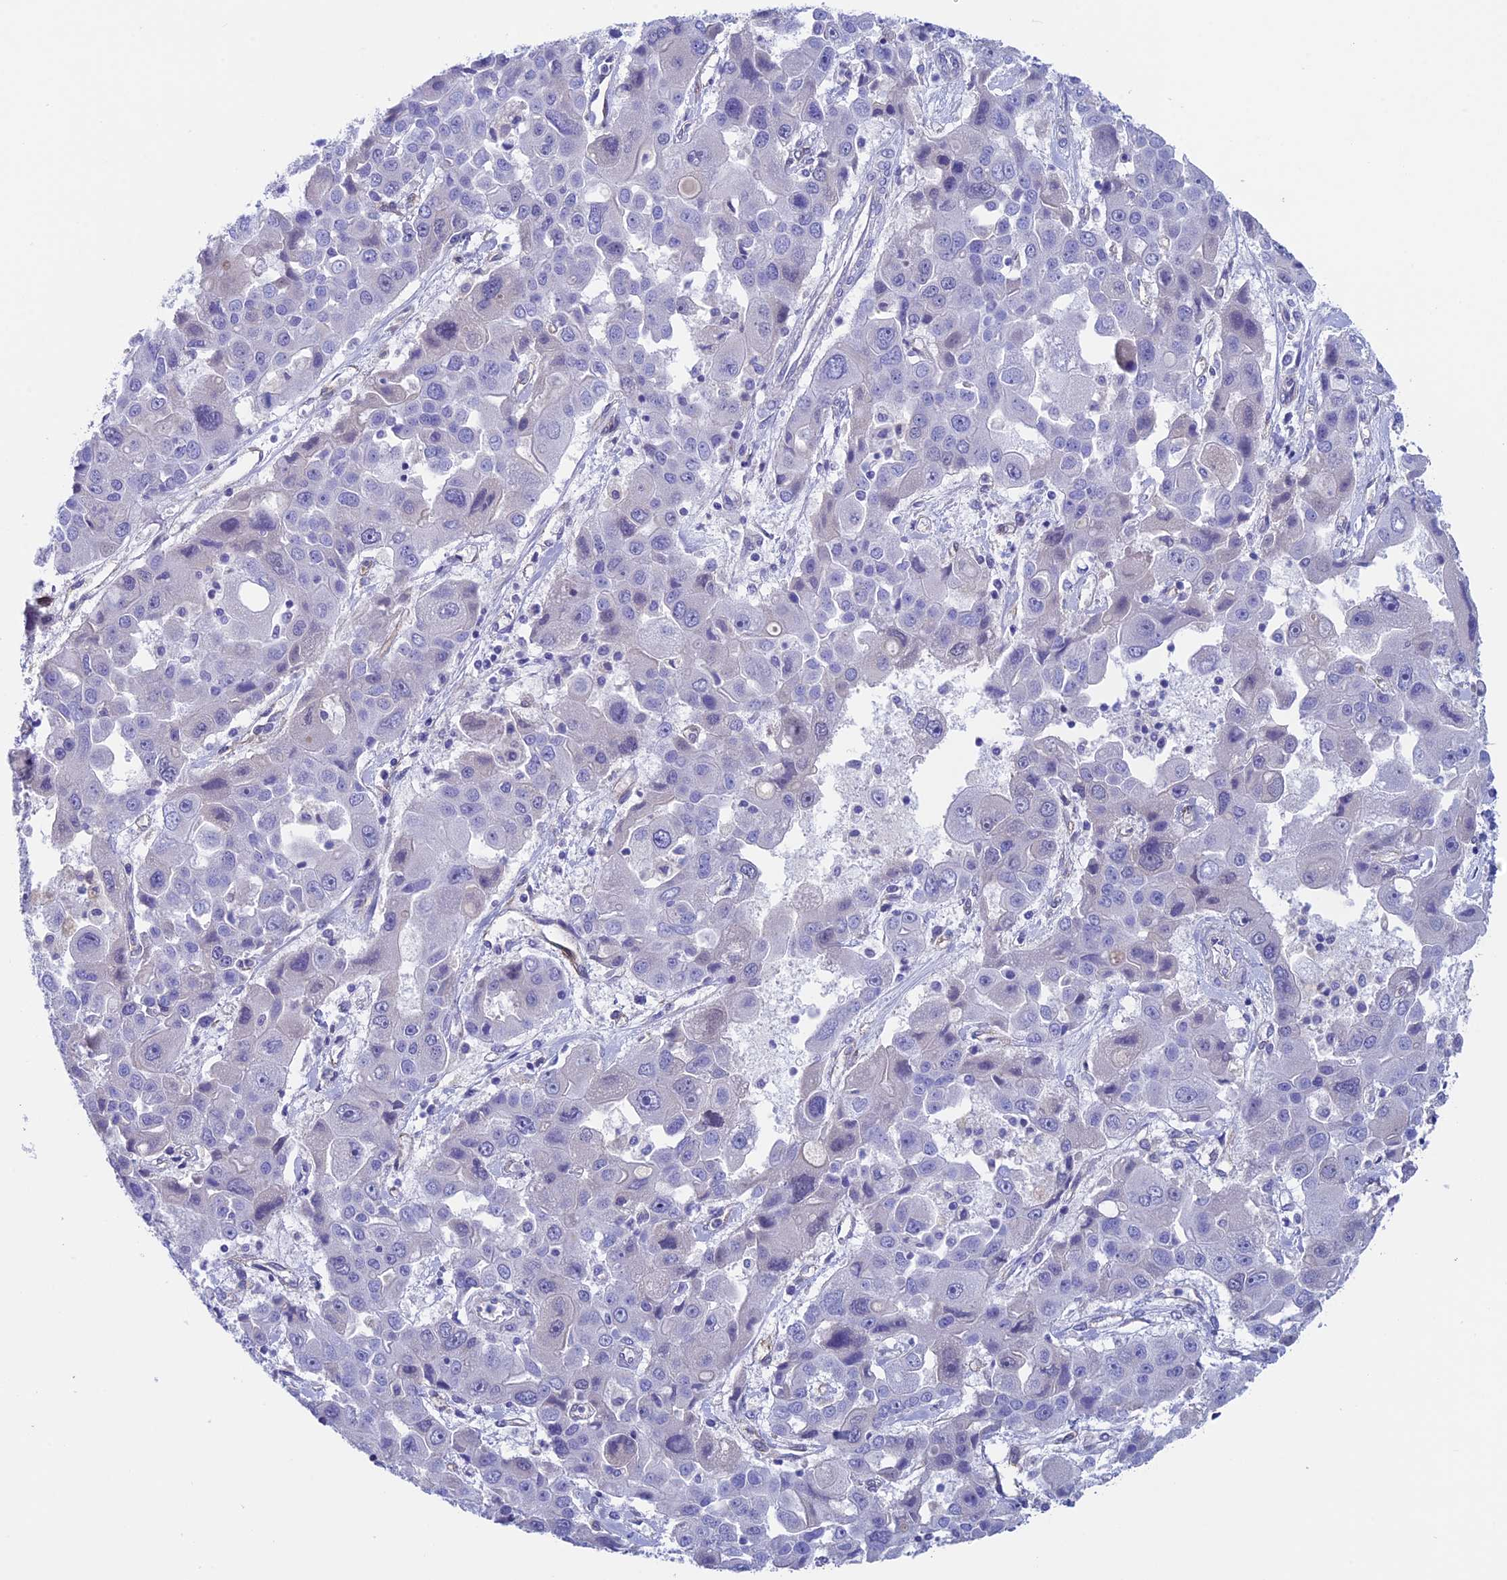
{"staining": {"intensity": "negative", "quantity": "none", "location": "none"}, "tissue": "liver cancer", "cell_type": "Tumor cells", "image_type": "cancer", "snomed": [{"axis": "morphology", "description": "Cholangiocarcinoma"}, {"axis": "topography", "description": "Liver"}], "caption": "Immunohistochemistry image of neoplastic tissue: liver cancer (cholangiocarcinoma) stained with DAB displays no significant protein staining in tumor cells.", "gene": "INSYN1", "patient": {"sex": "male", "age": 67}}